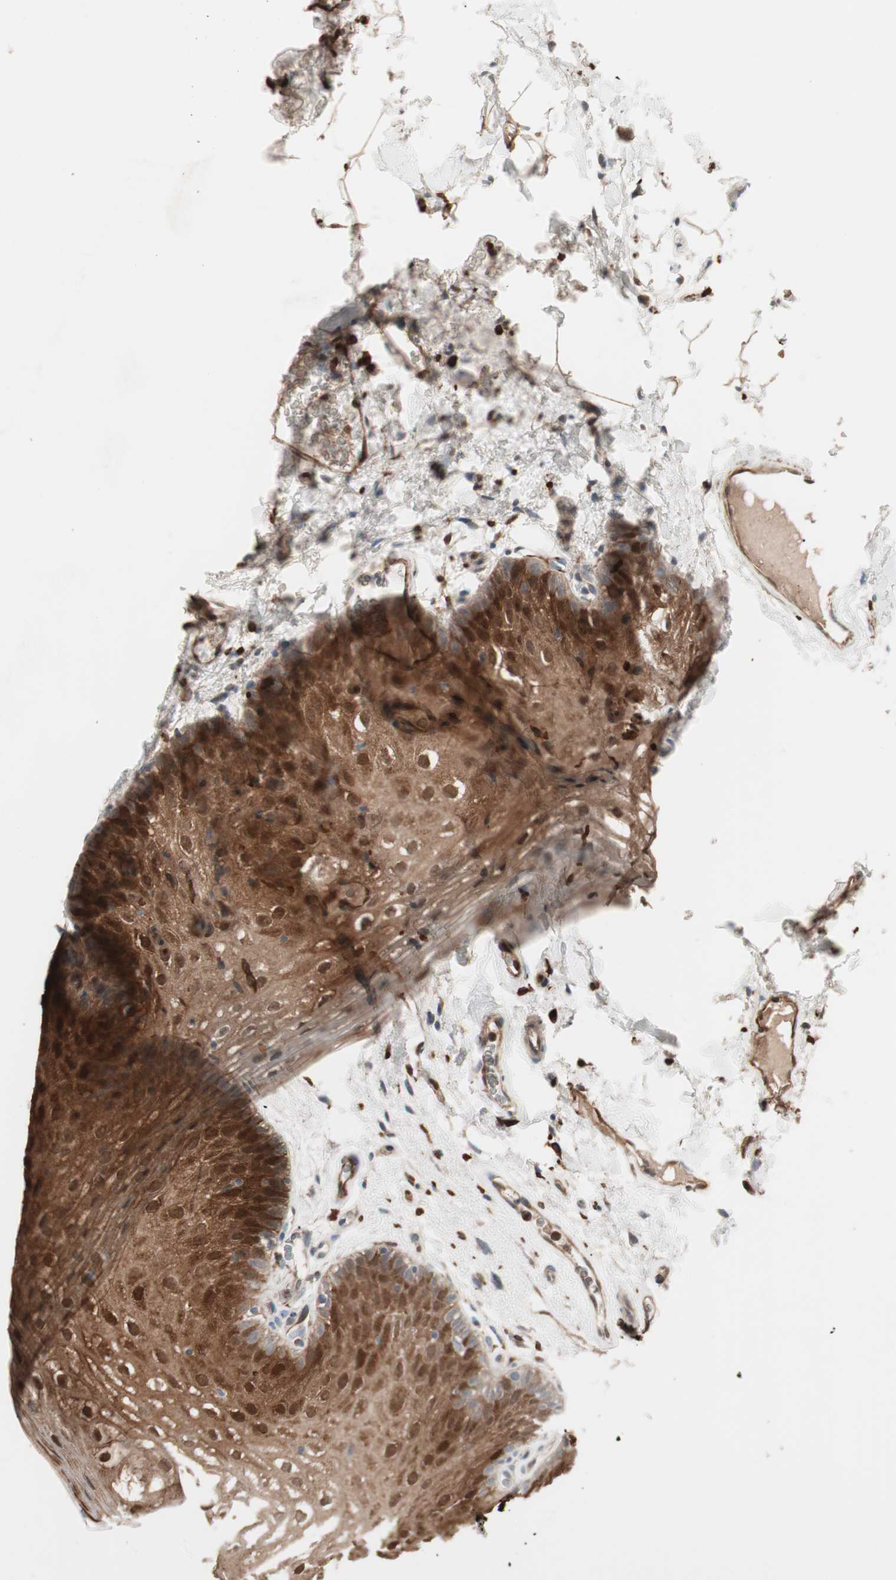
{"staining": {"intensity": "strong", "quantity": ">75%", "location": "cytoplasmic/membranous,nuclear"}, "tissue": "oral mucosa", "cell_type": "Squamous epithelial cells", "image_type": "normal", "snomed": [{"axis": "morphology", "description": "Normal tissue, NOS"}, {"axis": "morphology", "description": "Squamous cell carcinoma, NOS"}, {"axis": "topography", "description": "Skeletal muscle"}, {"axis": "topography", "description": "Oral tissue"}], "caption": "Oral mucosa stained with DAB (3,3'-diaminobenzidine) immunohistochemistry demonstrates high levels of strong cytoplasmic/membranous,nuclear positivity in approximately >75% of squamous epithelial cells.", "gene": "STAB1", "patient": {"sex": "male", "age": 71}}